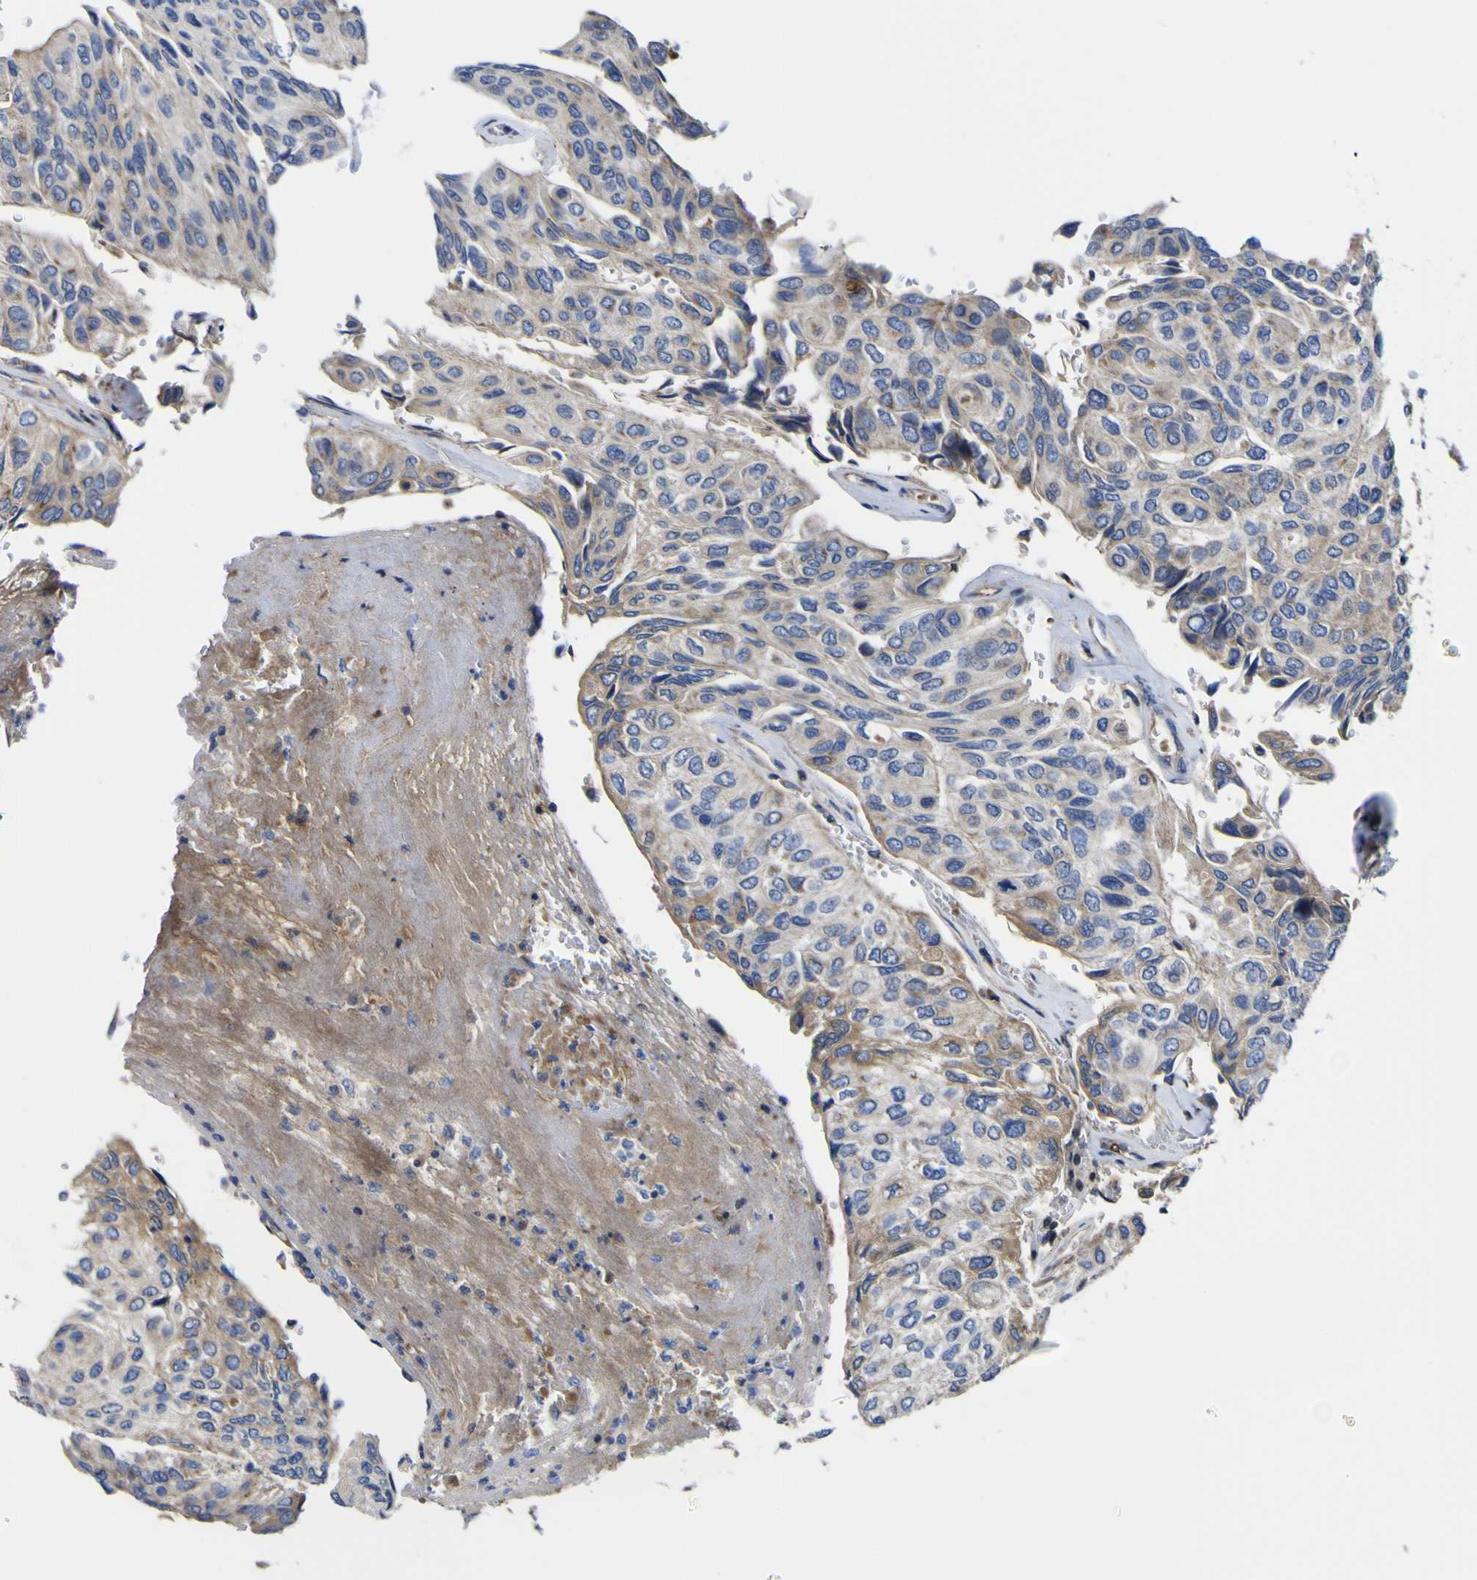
{"staining": {"intensity": "moderate", "quantity": "<25%", "location": "cytoplasmic/membranous"}, "tissue": "urothelial cancer", "cell_type": "Tumor cells", "image_type": "cancer", "snomed": [{"axis": "morphology", "description": "Urothelial carcinoma, High grade"}, {"axis": "topography", "description": "Urinary bladder"}], "caption": "Urothelial cancer was stained to show a protein in brown. There is low levels of moderate cytoplasmic/membranous staining in about <25% of tumor cells.", "gene": "CCDC90B", "patient": {"sex": "male", "age": 66}}